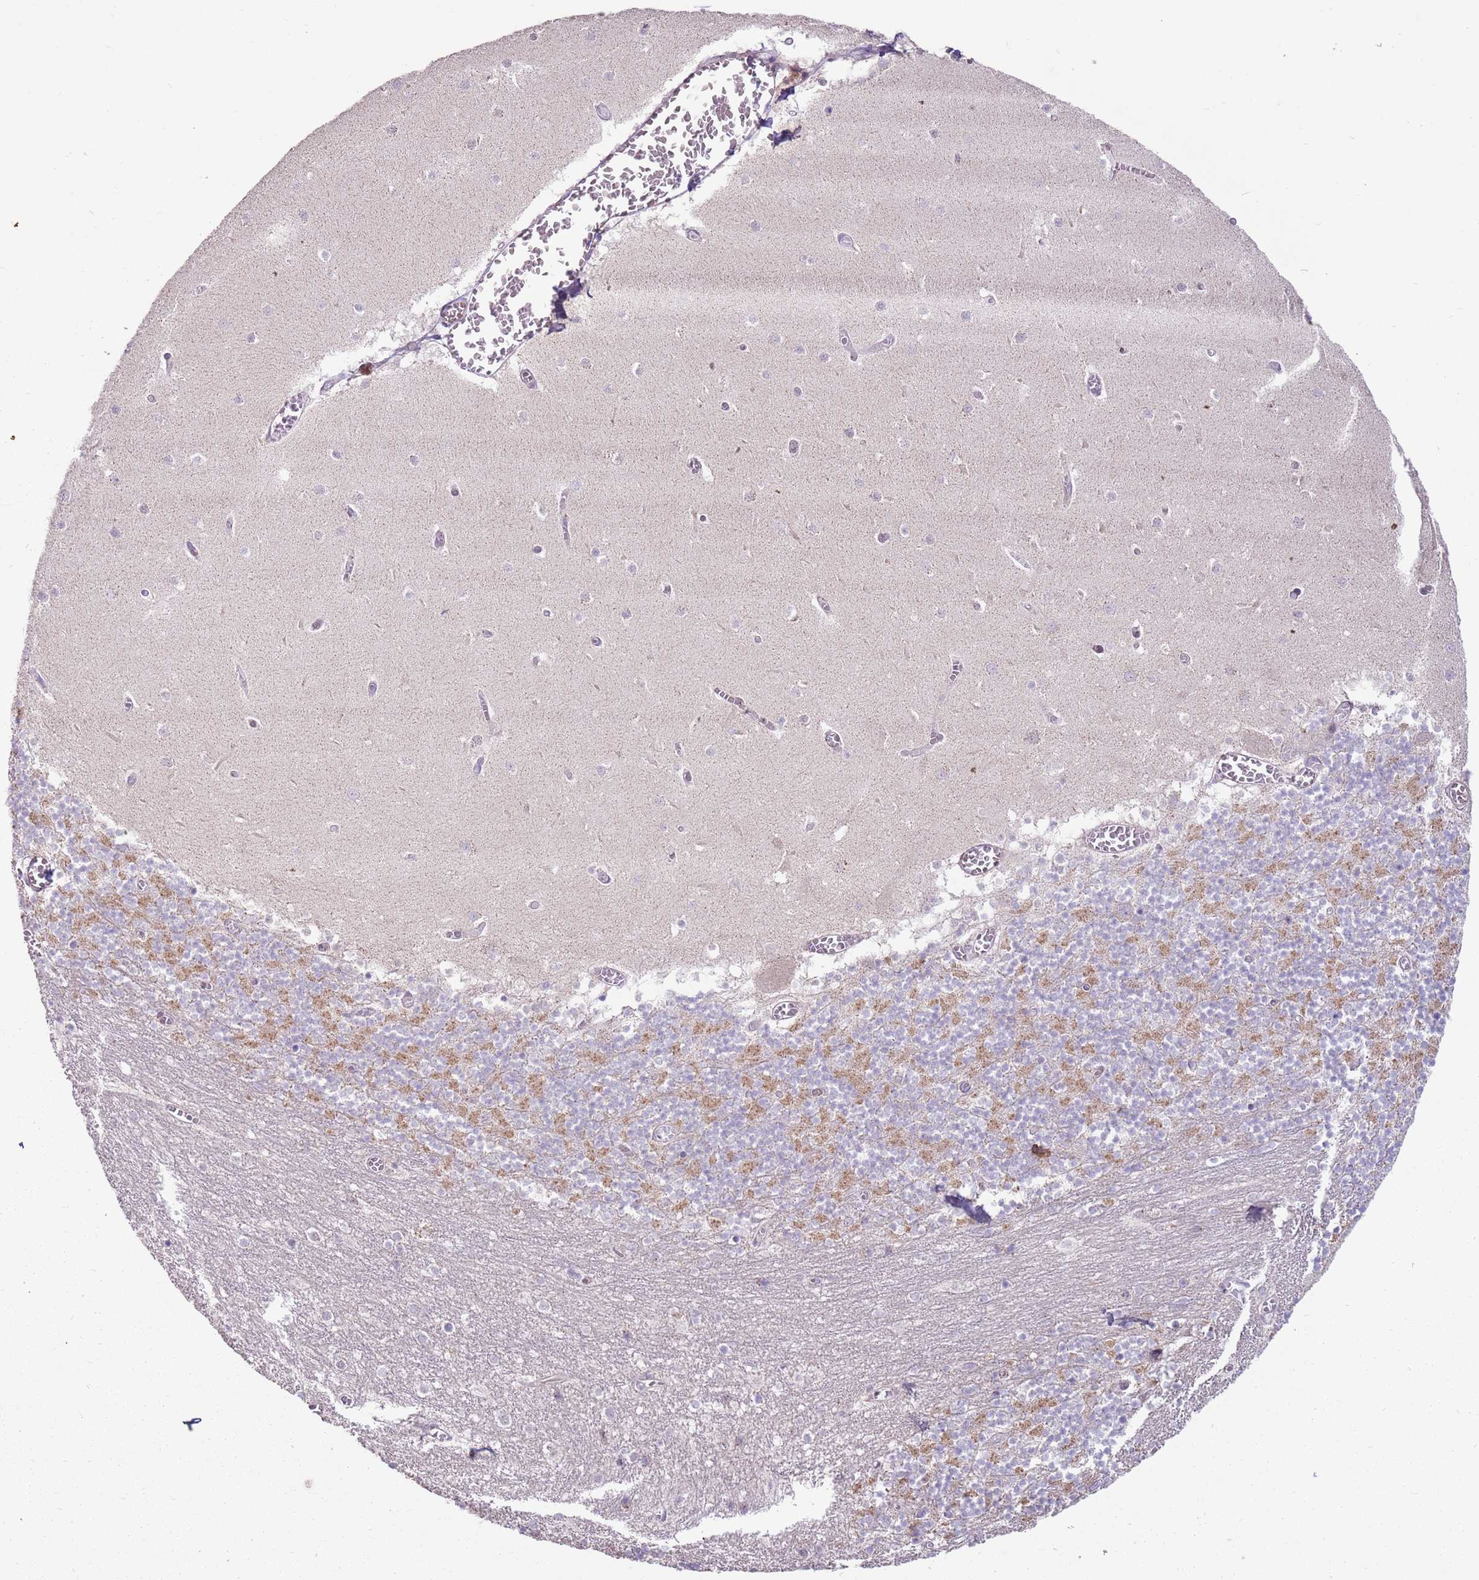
{"staining": {"intensity": "moderate", "quantity": "<25%", "location": "cytoplasmic/membranous"}, "tissue": "cerebellum", "cell_type": "Cells in granular layer", "image_type": "normal", "snomed": [{"axis": "morphology", "description": "Normal tissue, NOS"}, {"axis": "topography", "description": "Cerebellum"}], "caption": "Cells in granular layer display low levels of moderate cytoplasmic/membranous expression in about <25% of cells in normal human cerebellum.", "gene": "SPATA31D1", "patient": {"sex": "female", "age": 28}}